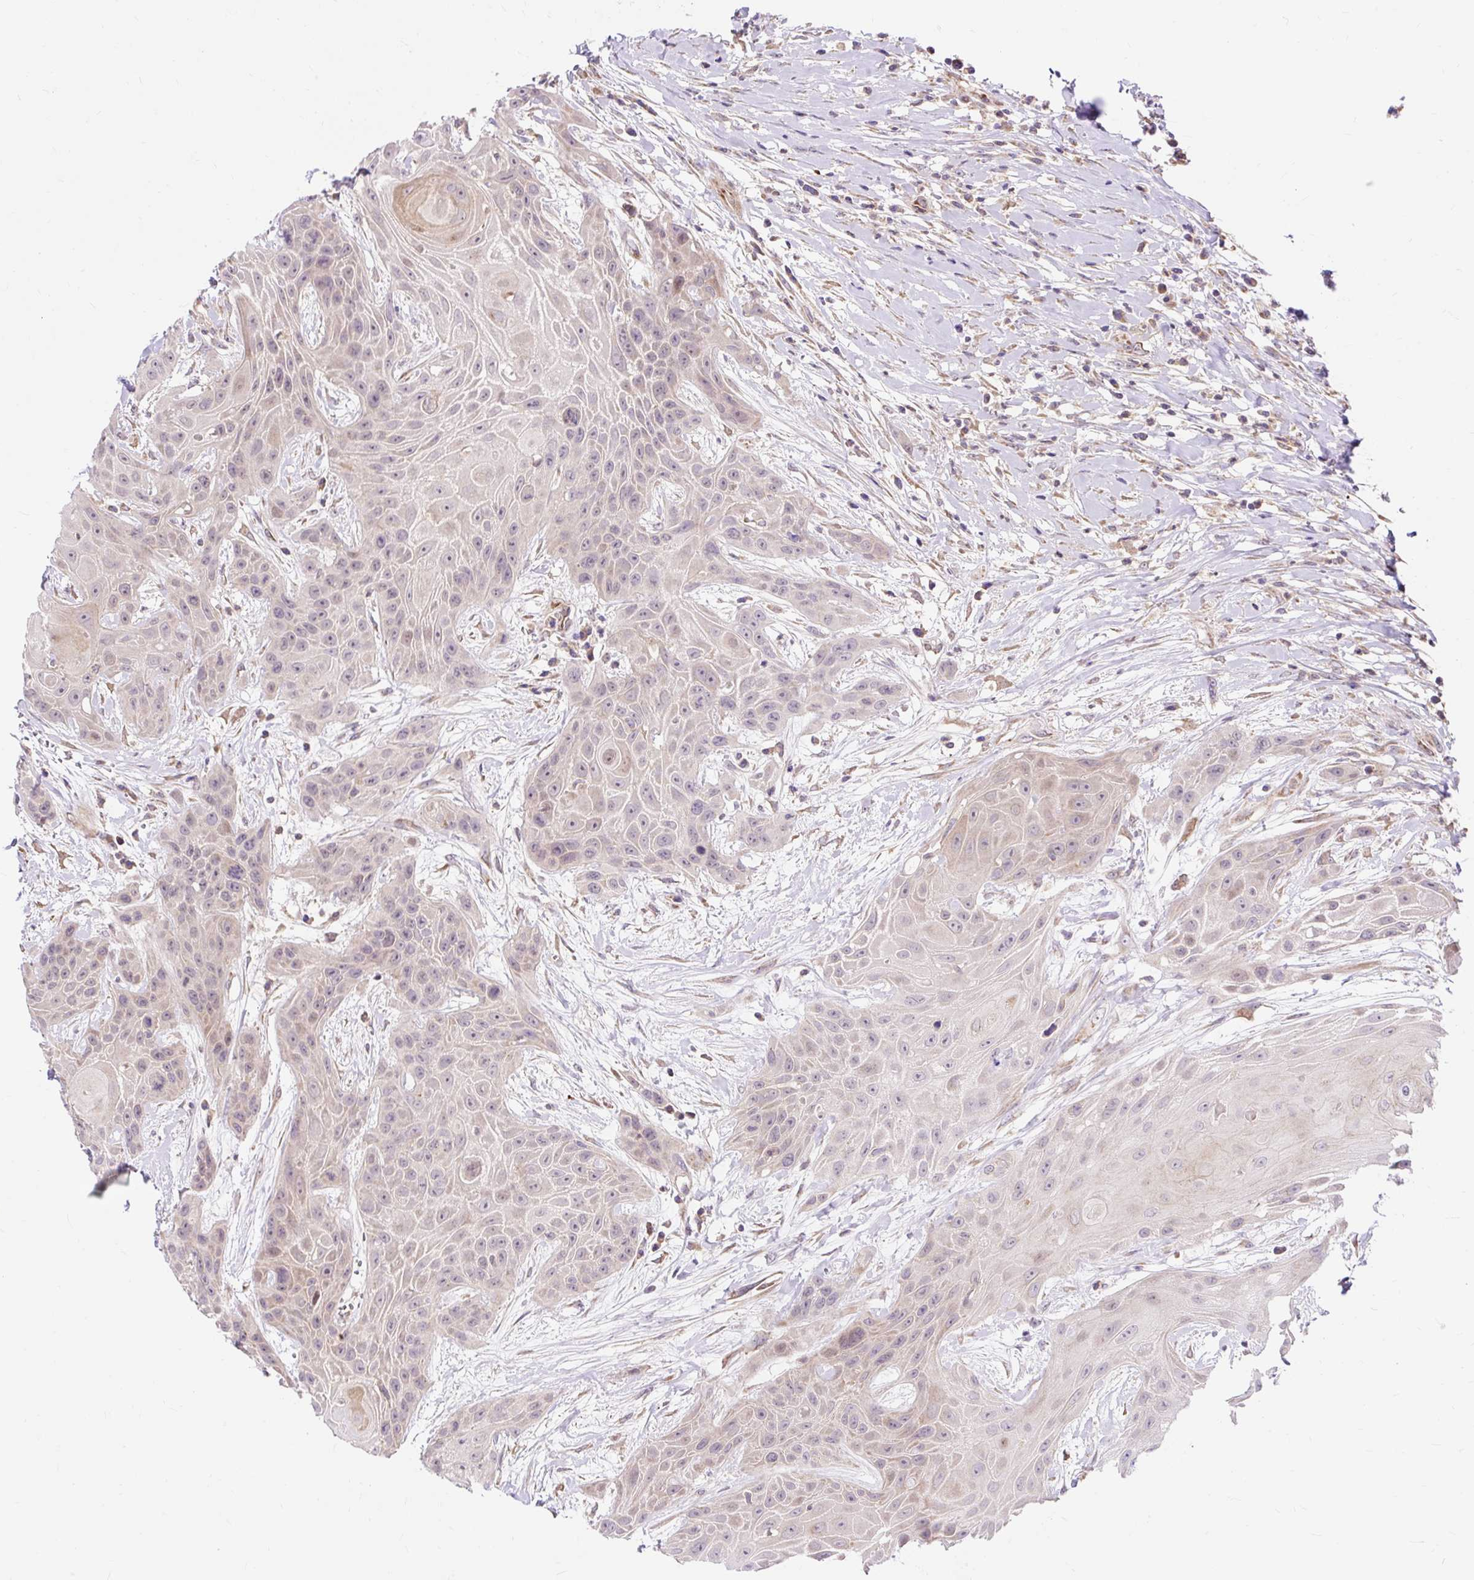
{"staining": {"intensity": "negative", "quantity": "none", "location": "none"}, "tissue": "head and neck cancer", "cell_type": "Tumor cells", "image_type": "cancer", "snomed": [{"axis": "morphology", "description": "Squamous cell carcinoma, NOS"}, {"axis": "topography", "description": "Head-Neck"}], "caption": "Tumor cells show no significant staining in head and neck cancer.", "gene": "TRIAP1", "patient": {"sex": "female", "age": 73}}